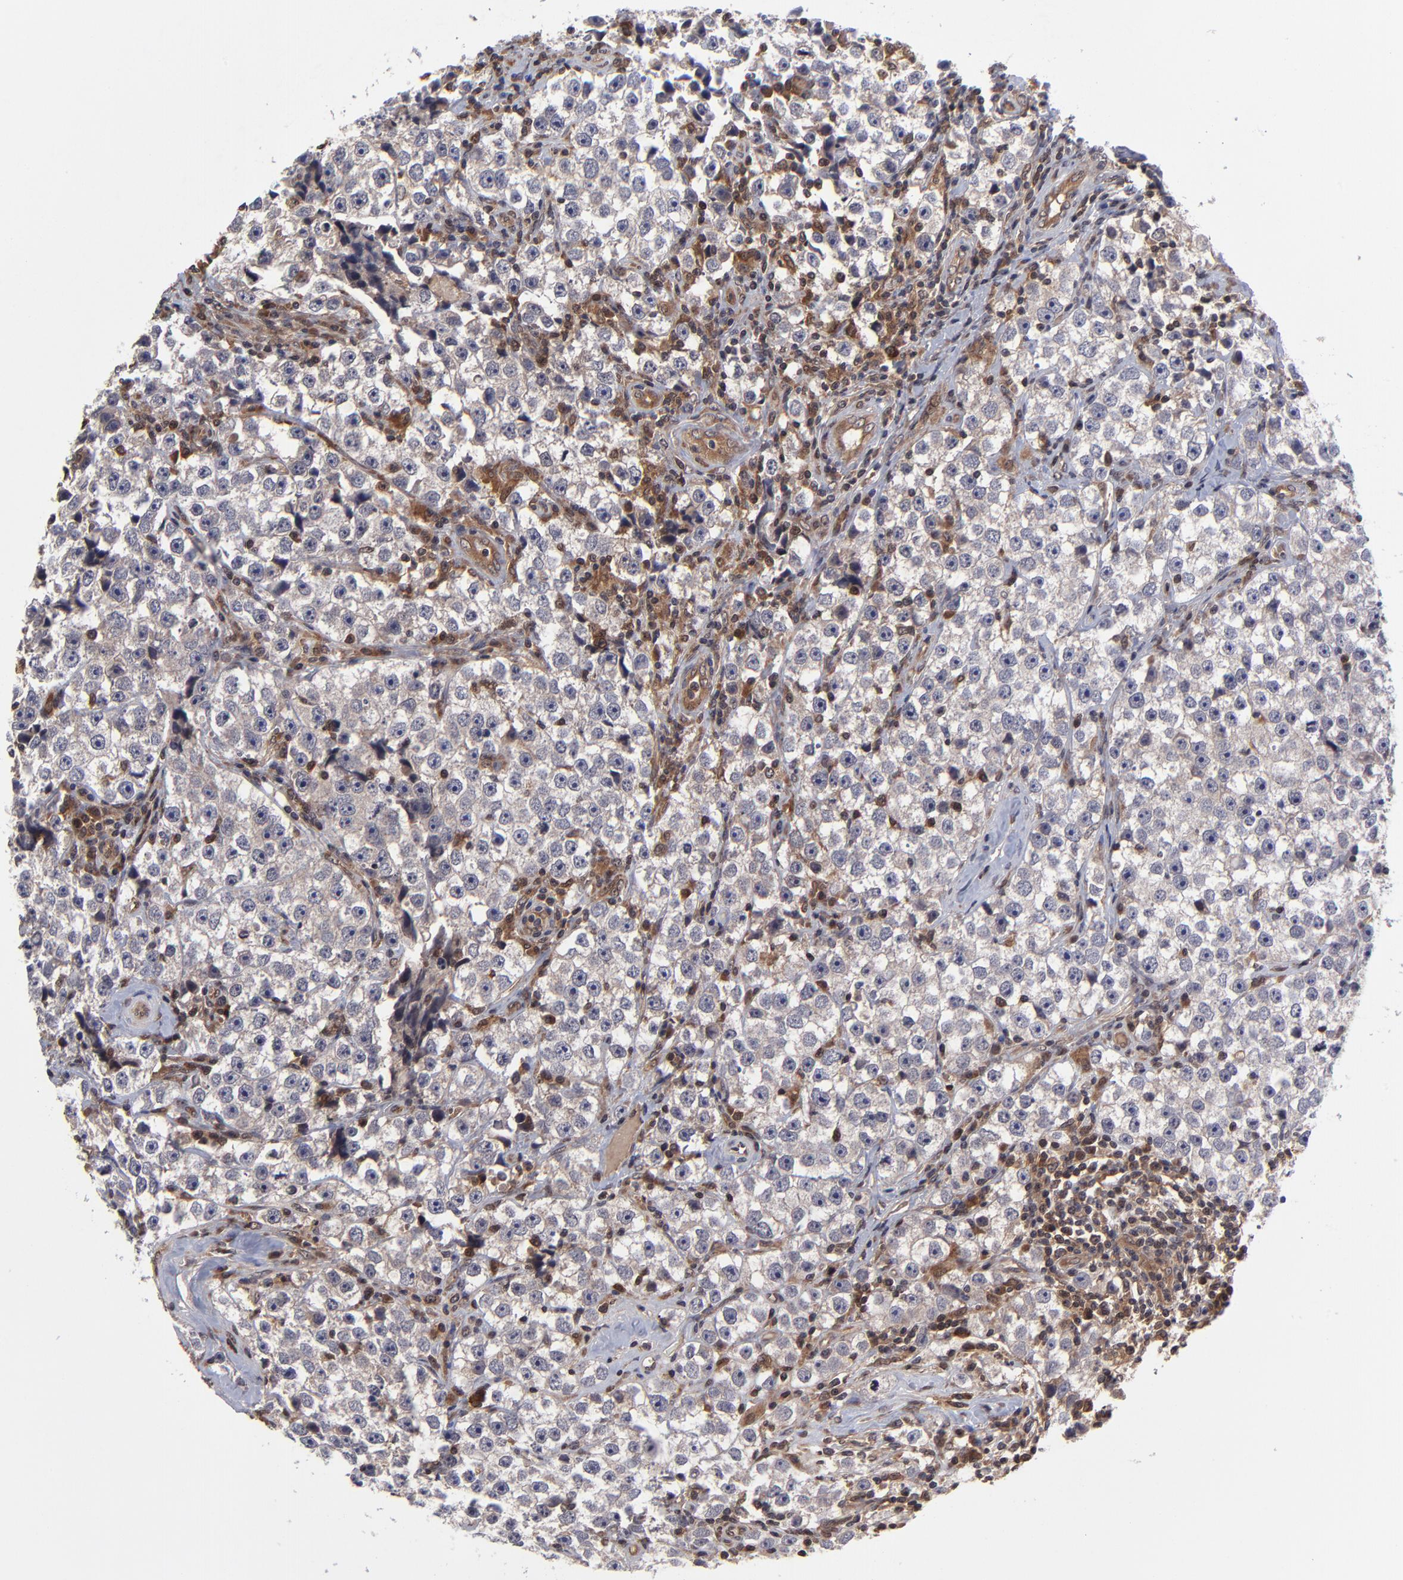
{"staining": {"intensity": "weak", "quantity": "<25%", "location": "cytoplasmic/membranous"}, "tissue": "testis cancer", "cell_type": "Tumor cells", "image_type": "cancer", "snomed": [{"axis": "morphology", "description": "Seminoma, NOS"}, {"axis": "topography", "description": "Testis"}], "caption": "Micrograph shows no significant protein staining in tumor cells of seminoma (testis).", "gene": "UBE2L6", "patient": {"sex": "male", "age": 32}}